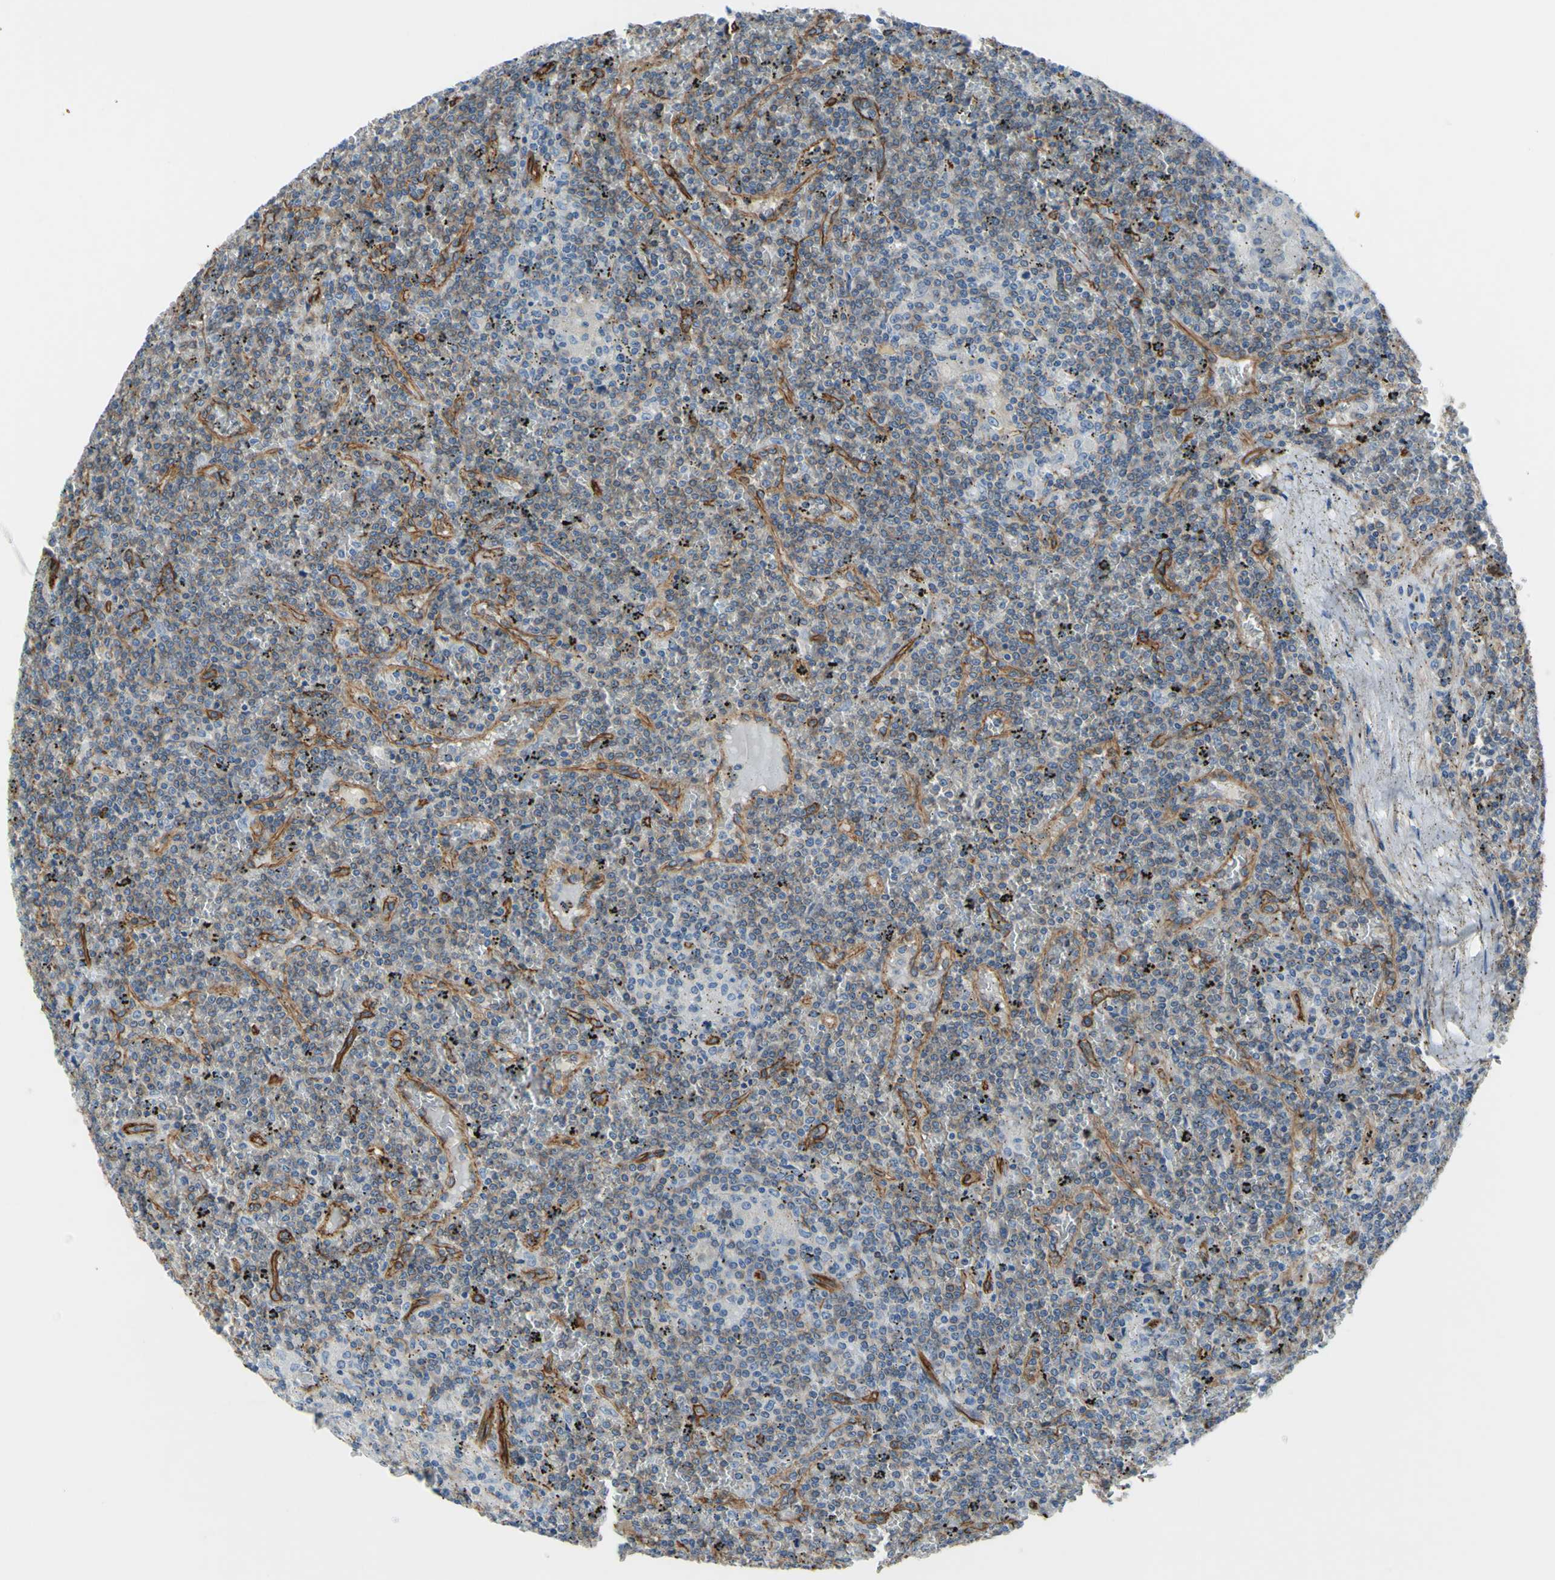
{"staining": {"intensity": "weak", "quantity": ">75%", "location": "cytoplasmic/membranous"}, "tissue": "lymphoma", "cell_type": "Tumor cells", "image_type": "cancer", "snomed": [{"axis": "morphology", "description": "Malignant lymphoma, non-Hodgkin's type, Low grade"}, {"axis": "topography", "description": "Spleen"}], "caption": "Weak cytoplasmic/membranous protein positivity is present in approximately >75% of tumor cells in lymphoma.", "gene": "TPBG", "patient": {"sex": "female", "age": 19}}